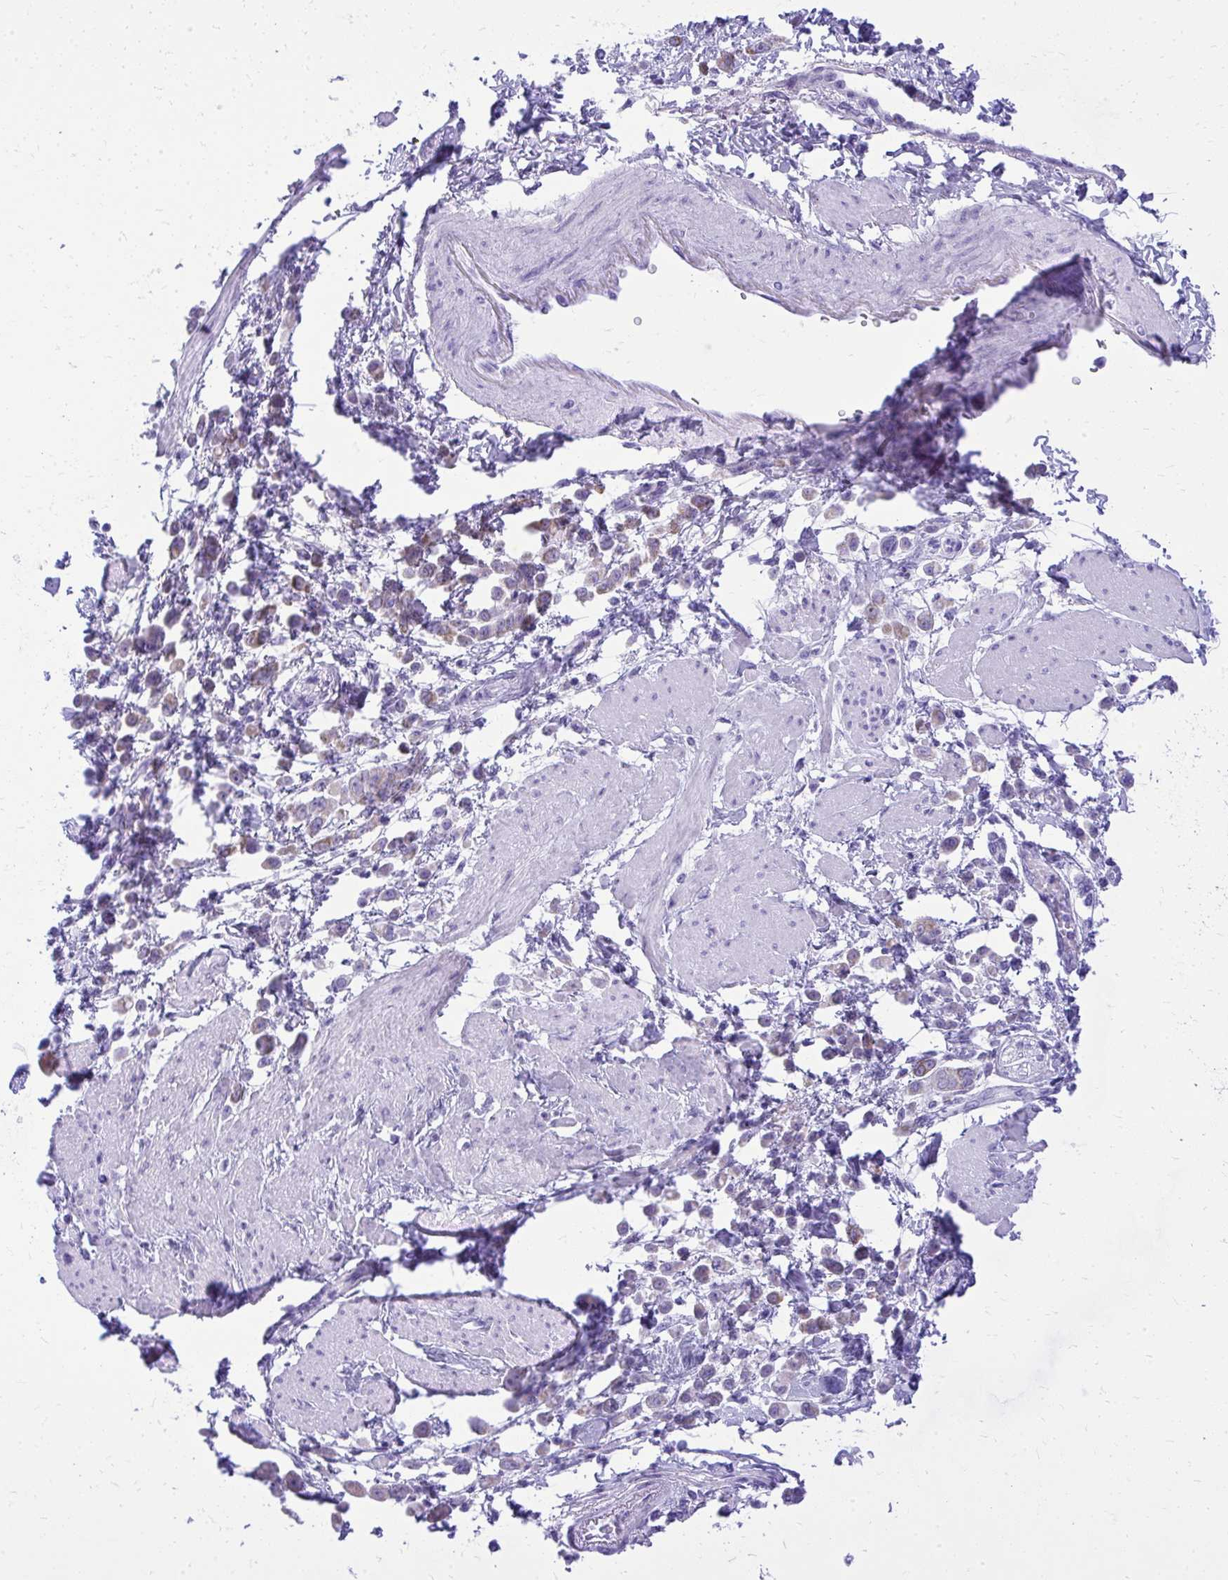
{"staining": {"intensity": "weak", "quantity": "25%-75%", "location": "cytoplasmic/membranous"}, "tissue": "pancreatic cancer", "cell_type": "Tumor cells", "image_type": "cancer", "snomed": [{"axis": "morphology", "description": "Normal tissue, NOS"}, {"axis": "morphology", "description": "Adenocarcinoma, NOS"}, {"axis": "topography", "description": "Pancreas"}], "caption": "A brown stain shows weak cytoplasmic/membranous positivity of a protein in human pancreatic cancer (adenocarcinoma) tumor cells. The staining was performed using DAB, with brown indicating positive protein expression. Nuclei are stained blue with hematoxylin.", "gene": "RALYL", "patient": {"sex": "female", "age": 64}}